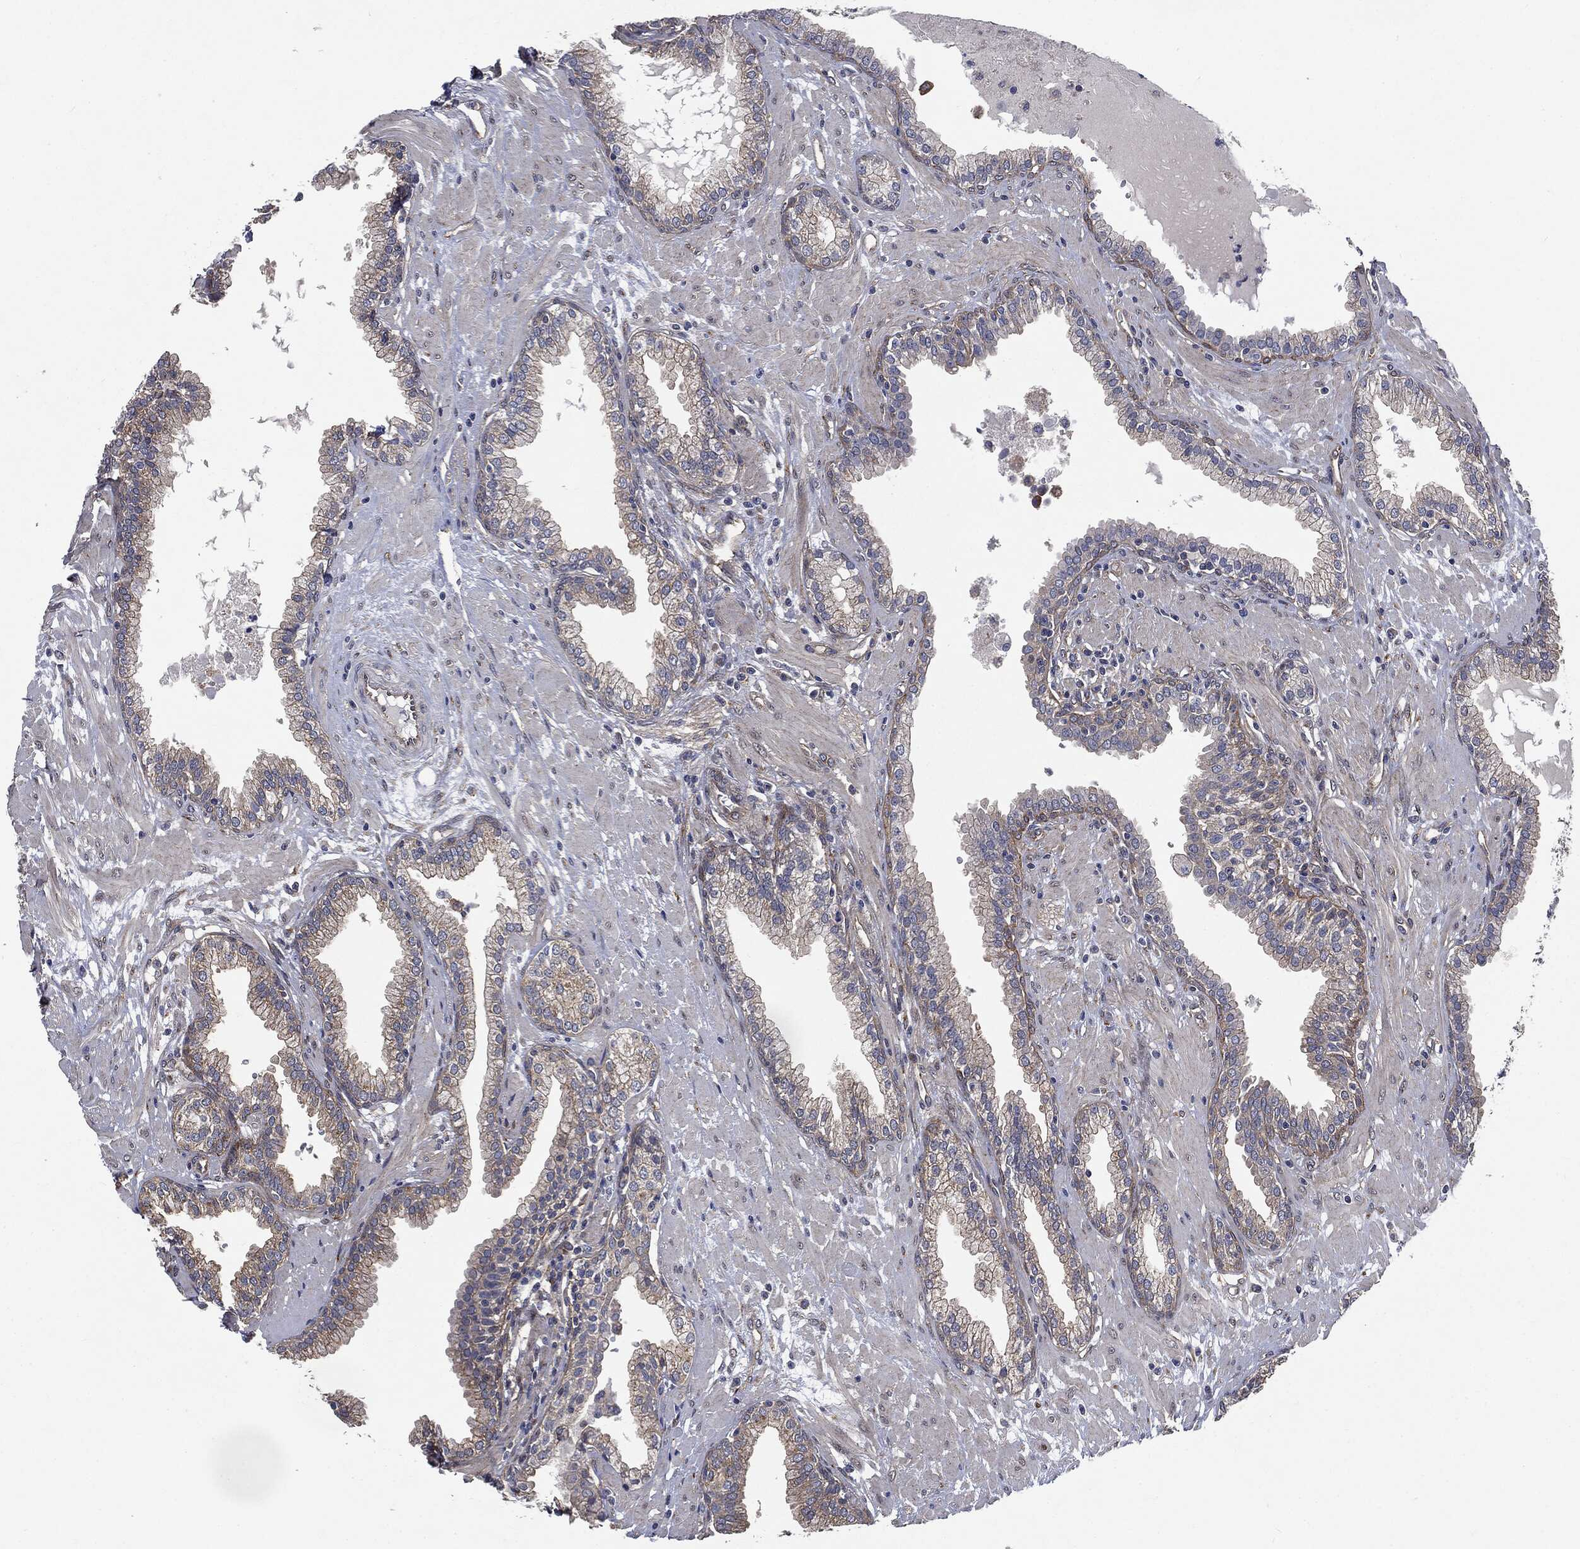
{"staining": {"intensity": "moderate", "quantity": "<25%", "location": "cytoplasmic/membranous"}, "tissue": "prostate", "cell_type": "Glandular cells", "image_type": "normal", "snomed": [{"axis": "morphology", "description": "Normal tissue, NOS"}, {"axis": "topography", "description": "Prostate"}], "caption": "Glandular cells display low levels of moderate cytoplasmic/membranous staining in approximately <25% of cells in benign prostate. Ihc stains the protein of interest in brown and the nuclei are stained blue.", "gene": "EPS15L1", "patient": {"sex": "male", "age": 64}}